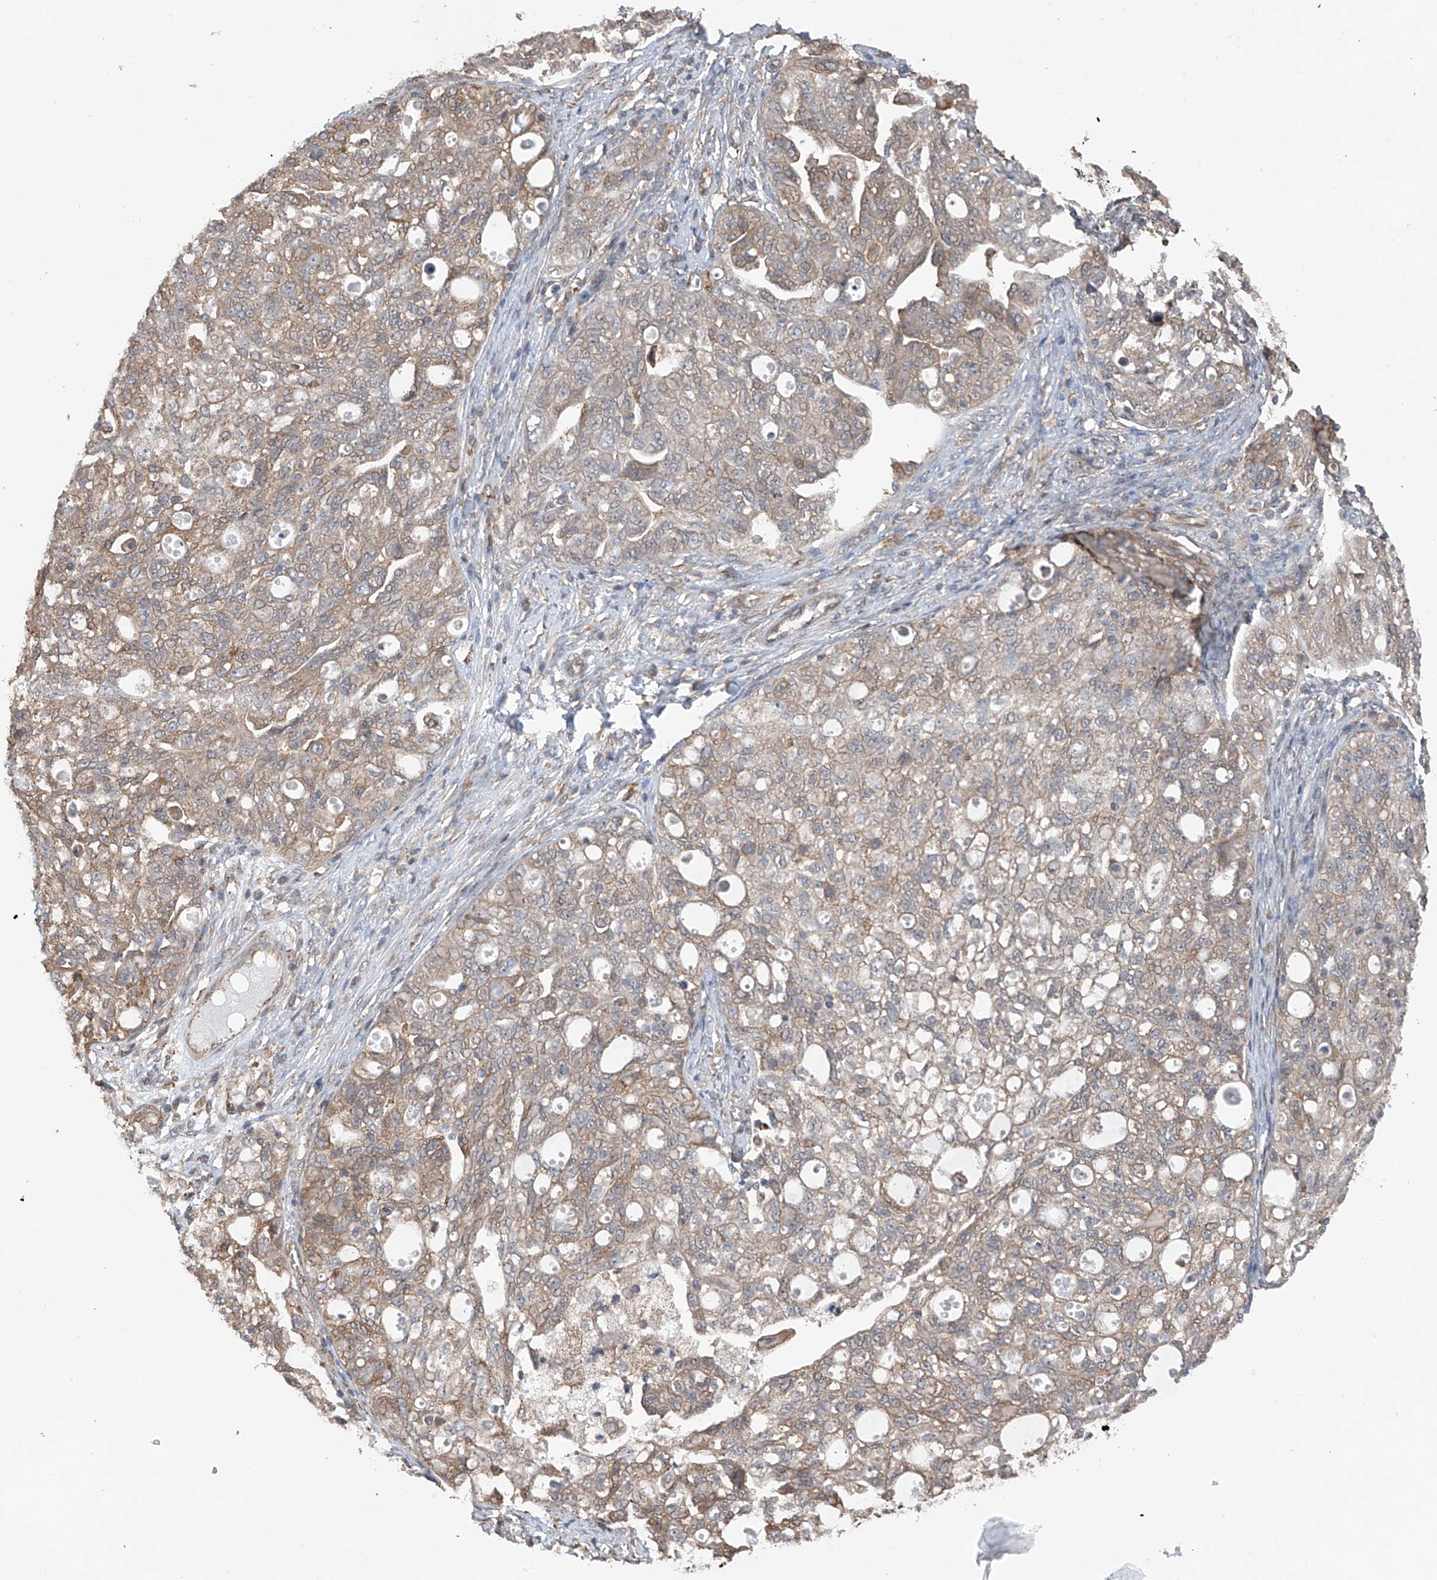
{"staining": {"intensity": "weak", "quantity": ">75%", "location": "cytoplasmic/membranous"}, "tissue": "ovarian cancer", "cell_type": "Tumor cells", "image_type": "cancer", "snomed": [{"axis": "morphology", "description": "Carcinoma, NOS"}, {"axis": "morphology", "description": "Cystadenocarcinoma, serous, NOS"}, {"axis": "topography", "description": "Ovary"}], "caption": "Immunohistochemistry (IHC) image of ovarian serous cystadenocarcinoma stained for a protein (brown), which shows low levels of weak cytoplasmic/membranous expression in about >75% of tumor cells.", "gene": "ZNF189", "patient": {"sex": "female", "age": 69}}